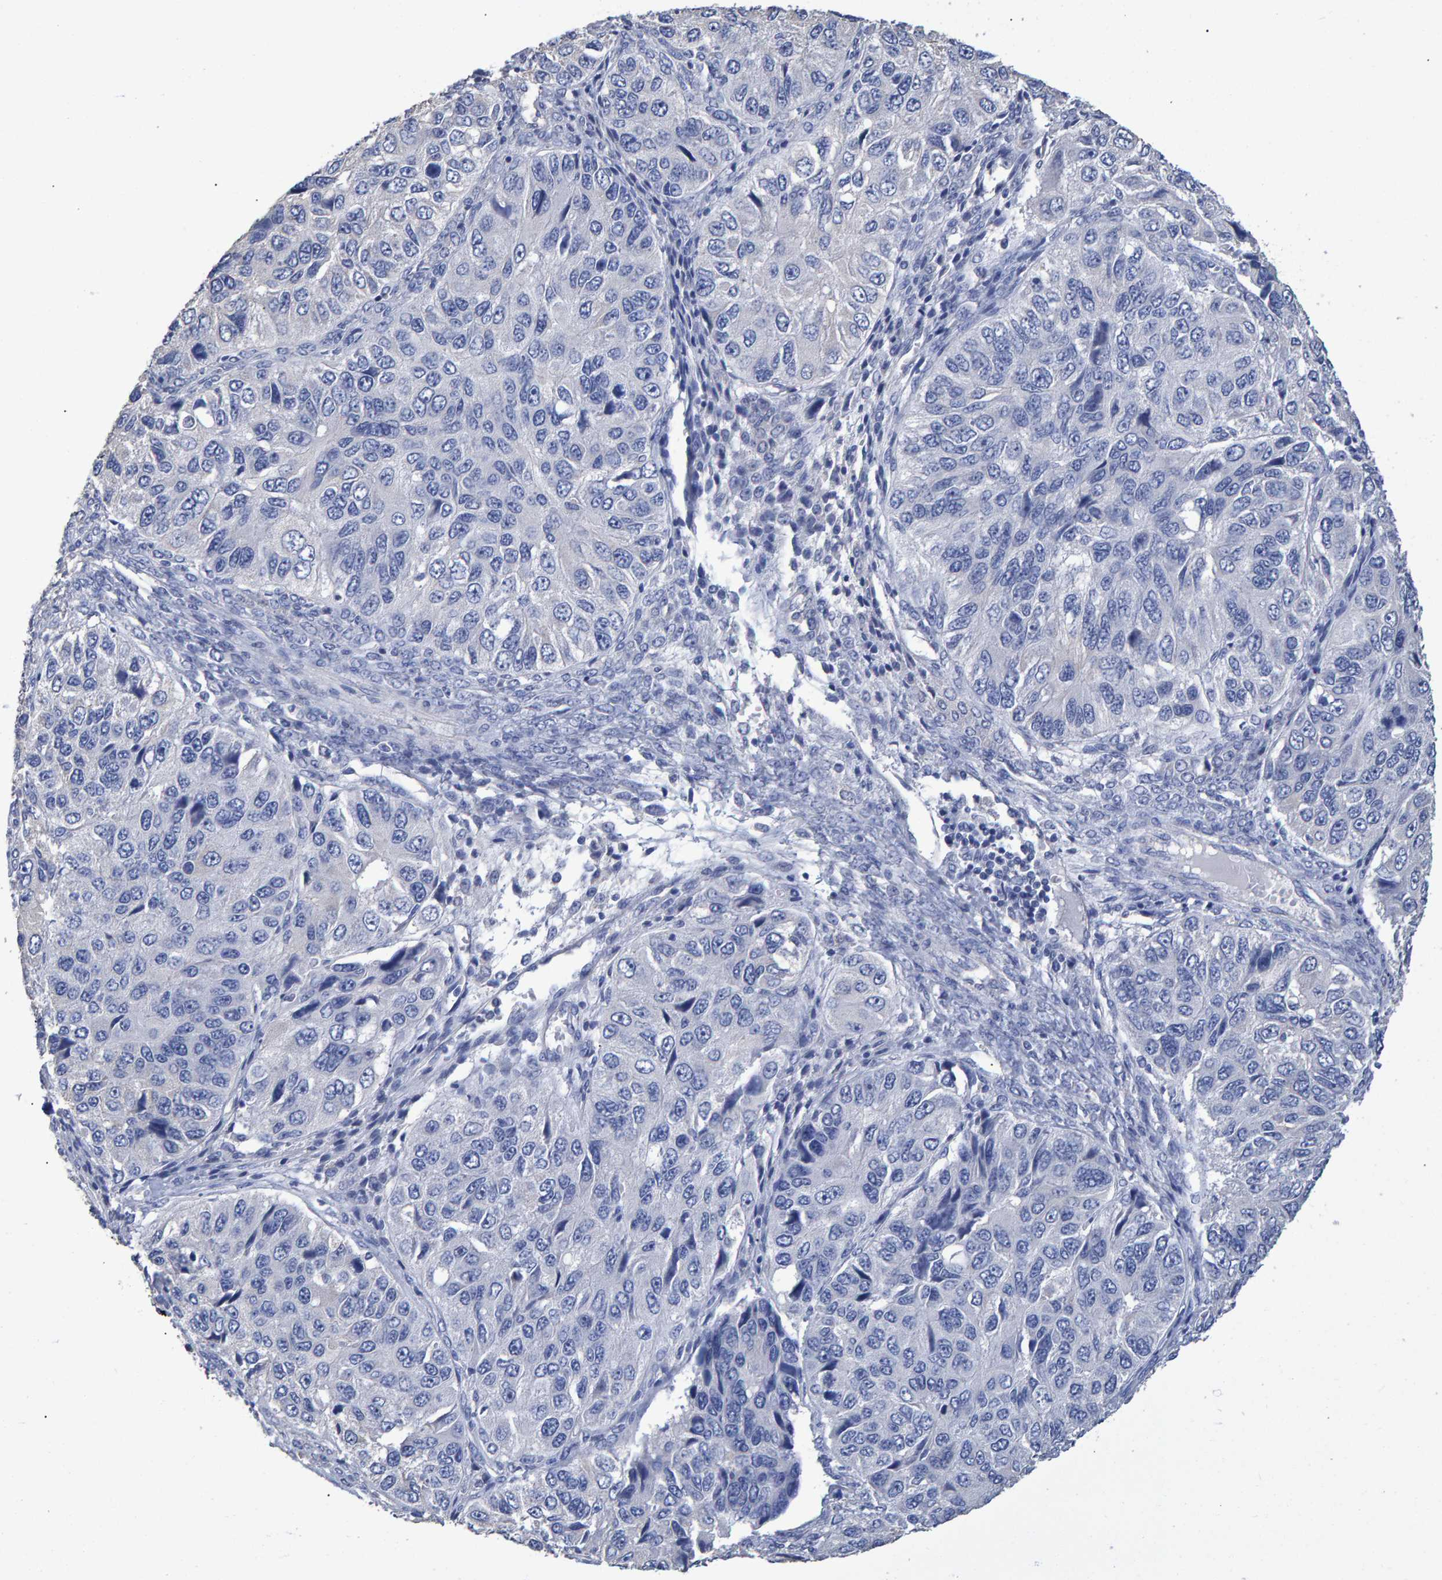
{"staining": {"intensity": "negative", "quantity": "none", "location": "none"}, "tissue": "ovarian cancer", "cell_type": "Tumor cells", "image_type": "cancer", "snomed": [{"axis": "morphology", "description": "Carcinoma, endometroid"}, {"axis": "topography", "description": "Ovary"}], "caption": "Endometroid carcinoma (ovarian) stained for a protein using IHC shows no staining tumor cells.", "gene": "HEMGN", "patient": {"sex": "female", "age": 51}}